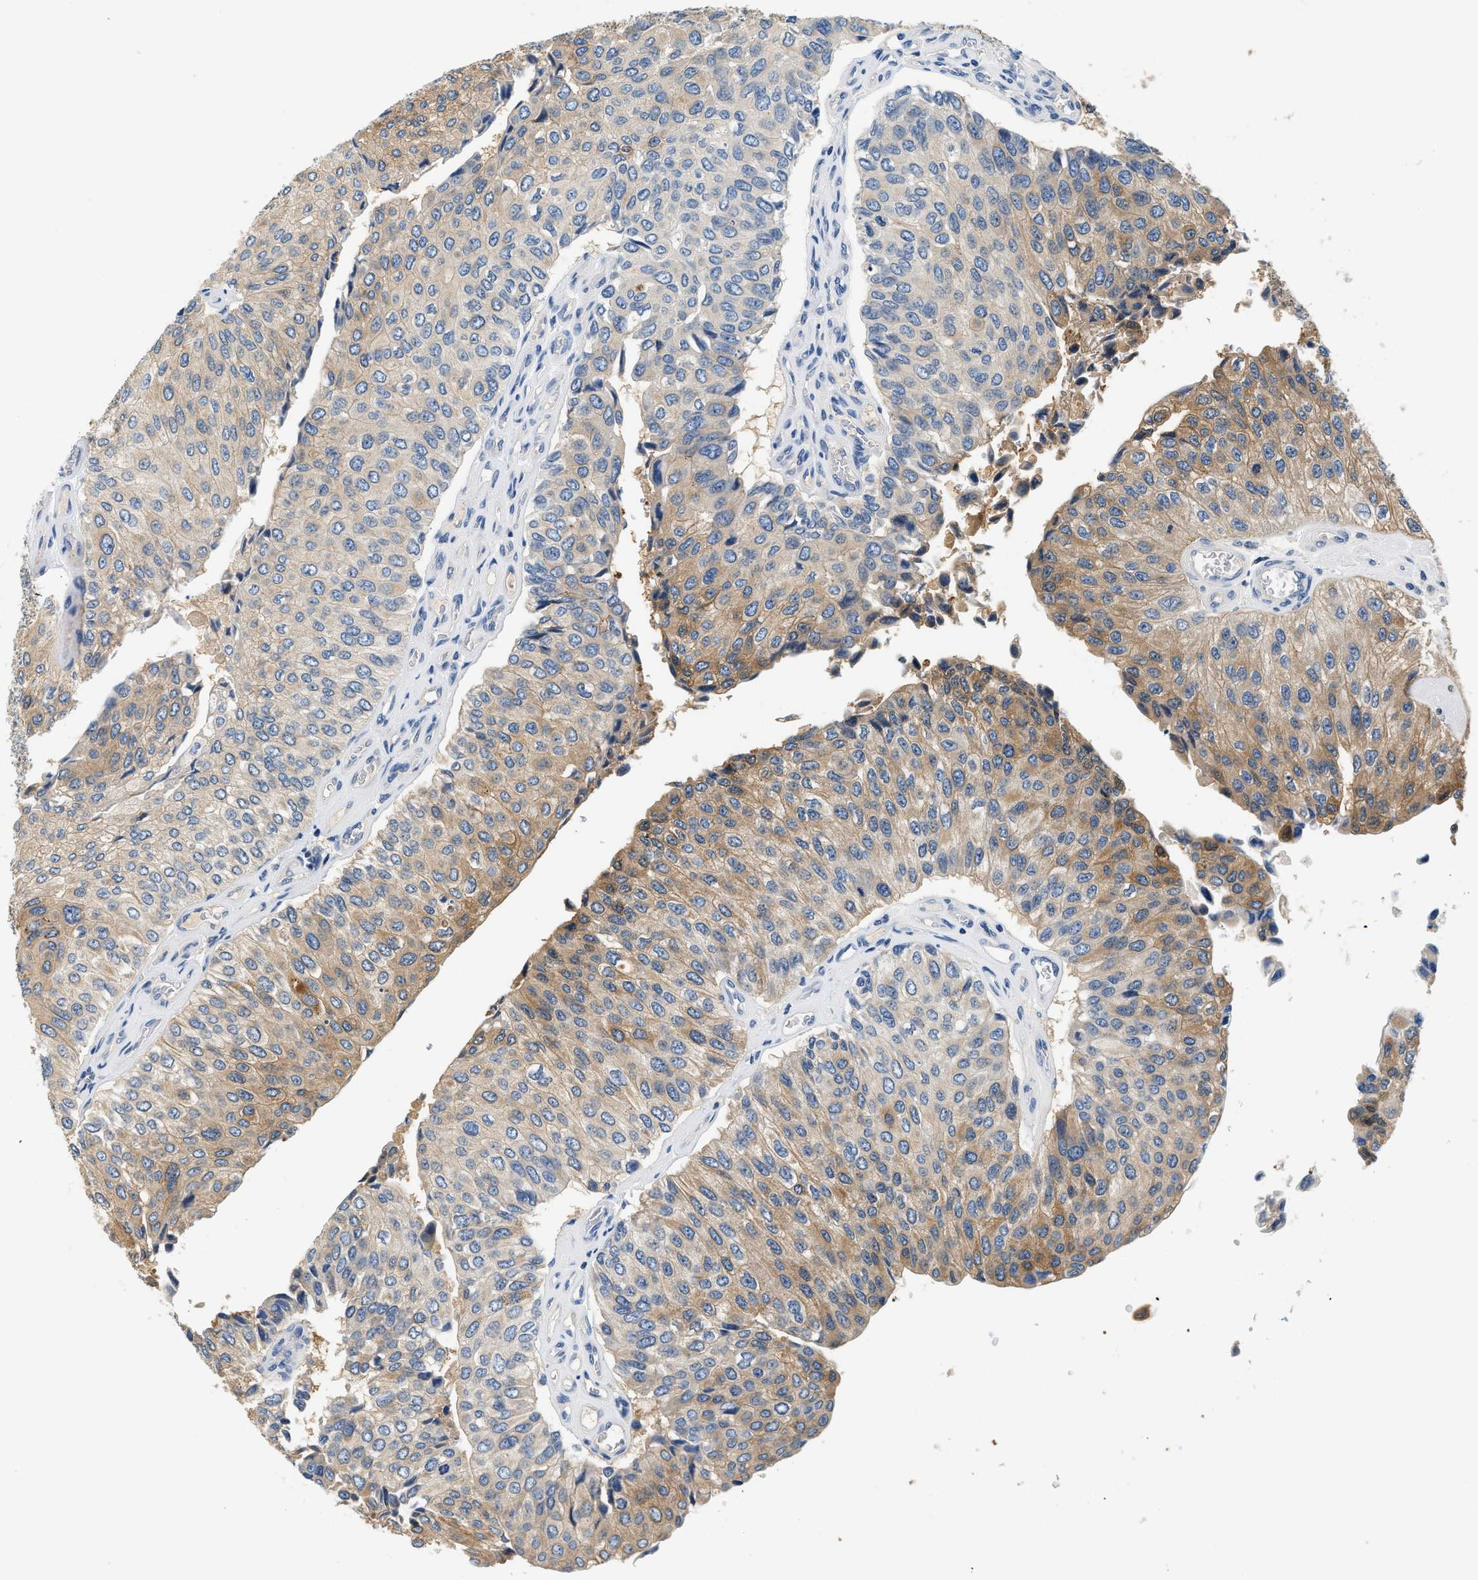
{"staining": {"intensity": "moderate", "quantity": "25%-75%", "location": "cytoplasmic/membranous"}, "tissue": "urothelial cancer", "cell_type": "Tumor cells", "image_type": "cancer", "snomed": [{"axis": "morphology", "description": "Urothelial carcinoma, High grade"}, {"axis": "topography", "description": "Kidney"}, {"axis": "topography", "description": "Urinary bladder"}], "caption": "Urothelial cancer stained with DAB (3,3'-diaminobenzidine) IHC demonstrates medium levels of moderate cytoplasmic/membranous staining in approximately 25%-75% of tumor cells.", "gene": "SLC35E1", "patient": {"sex": "male", "age": 77}}